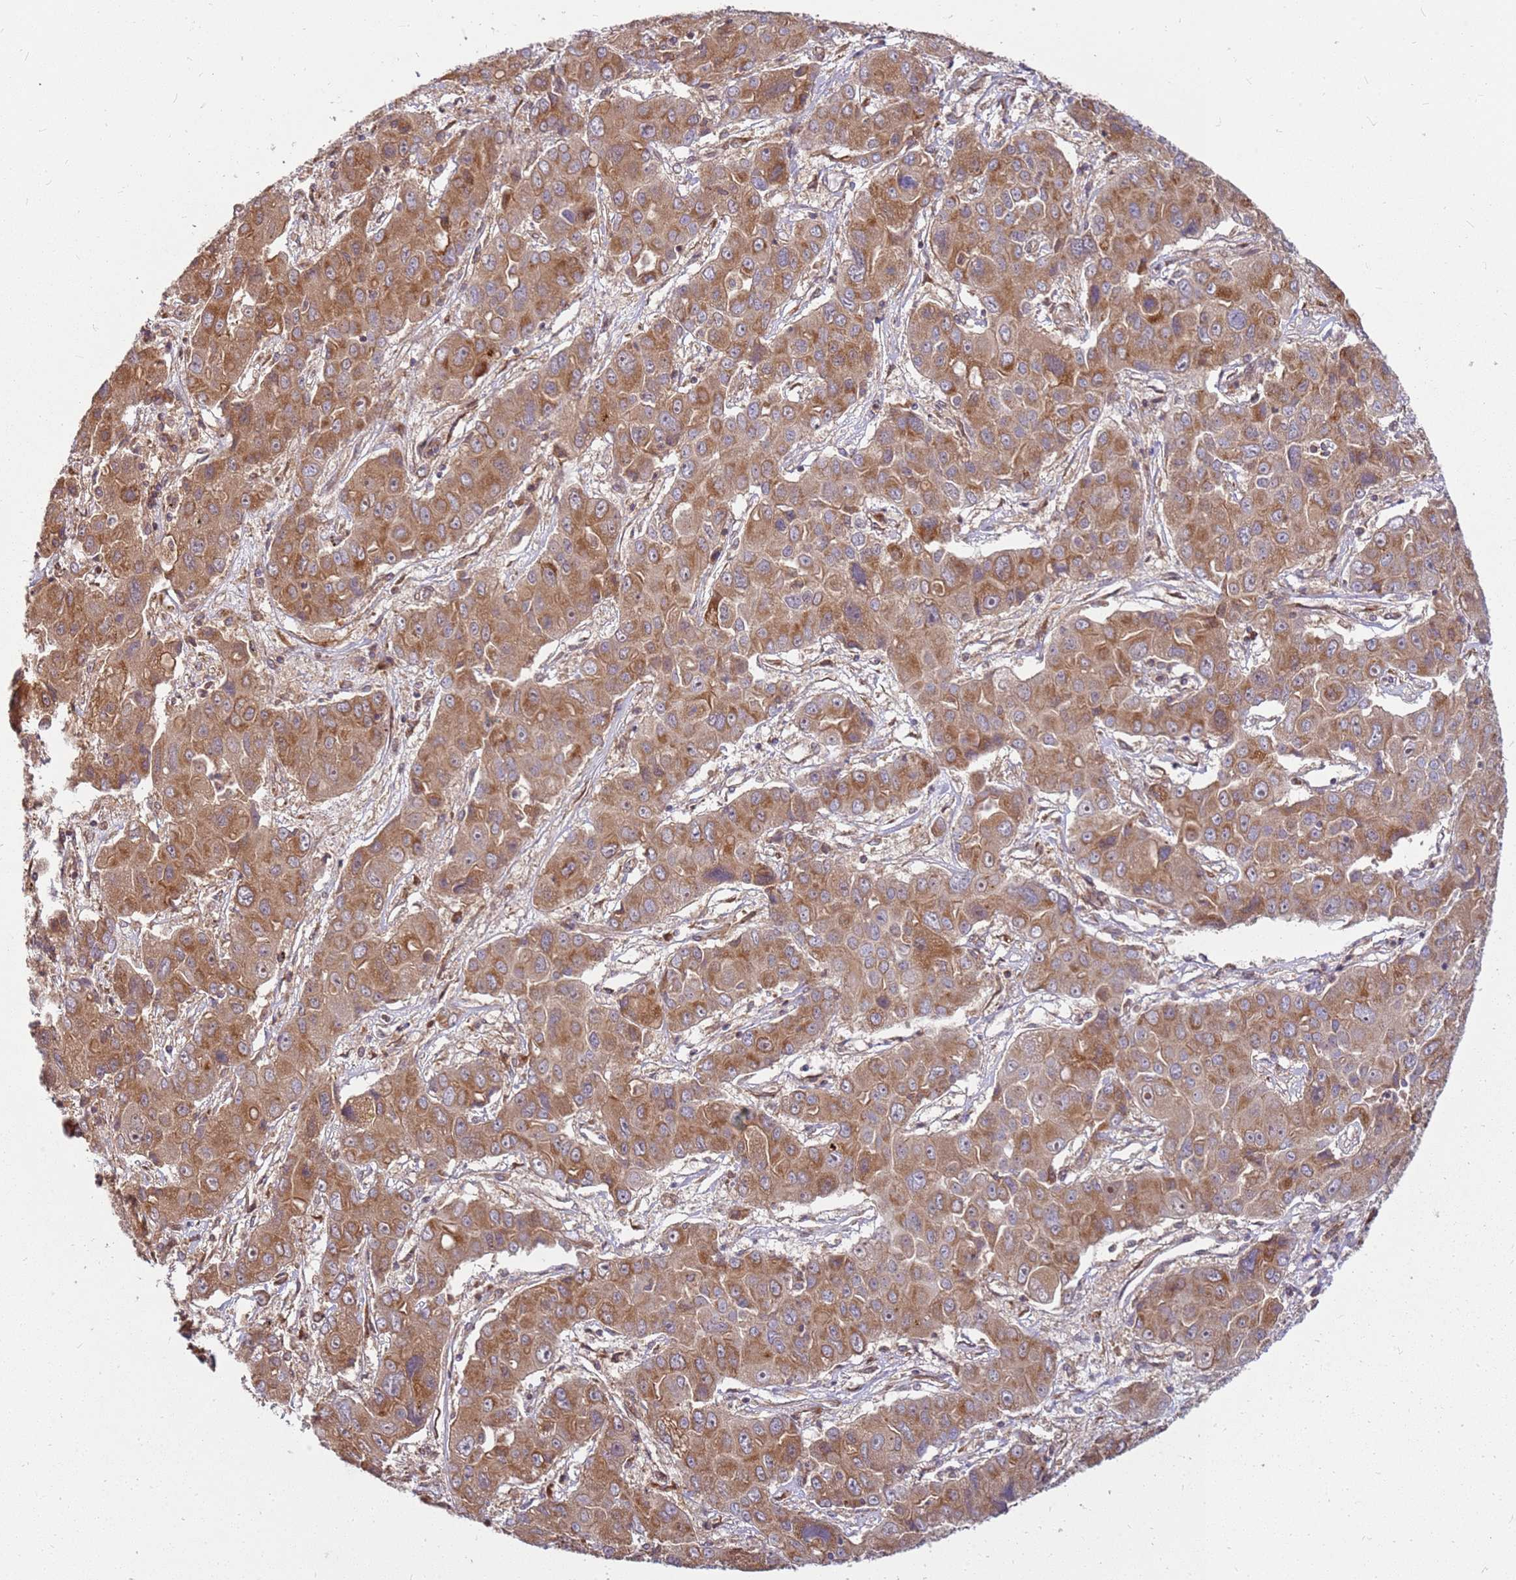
{"staining": {"intensity": "moderate", "quantity": ">75%", "location": "cytoplasmic/membranous"}, "tissue": "liver cancer", "cell_type": "Tumor cells", "image_type": "cancer", "snomed": [{"axis": "morphology", "description": "Cholangiocarcinoma"}, {"axis": "topography", "description": "Liver"}], "caption": "There is medium levels of moderate cytoplasmic/membranous positivity in tumor cells of liver cancer, as demonstrated by immunohistochemical staining (brown color).", "gene": "CCDC159", "patient": {"sex": "male", "age": 67}}